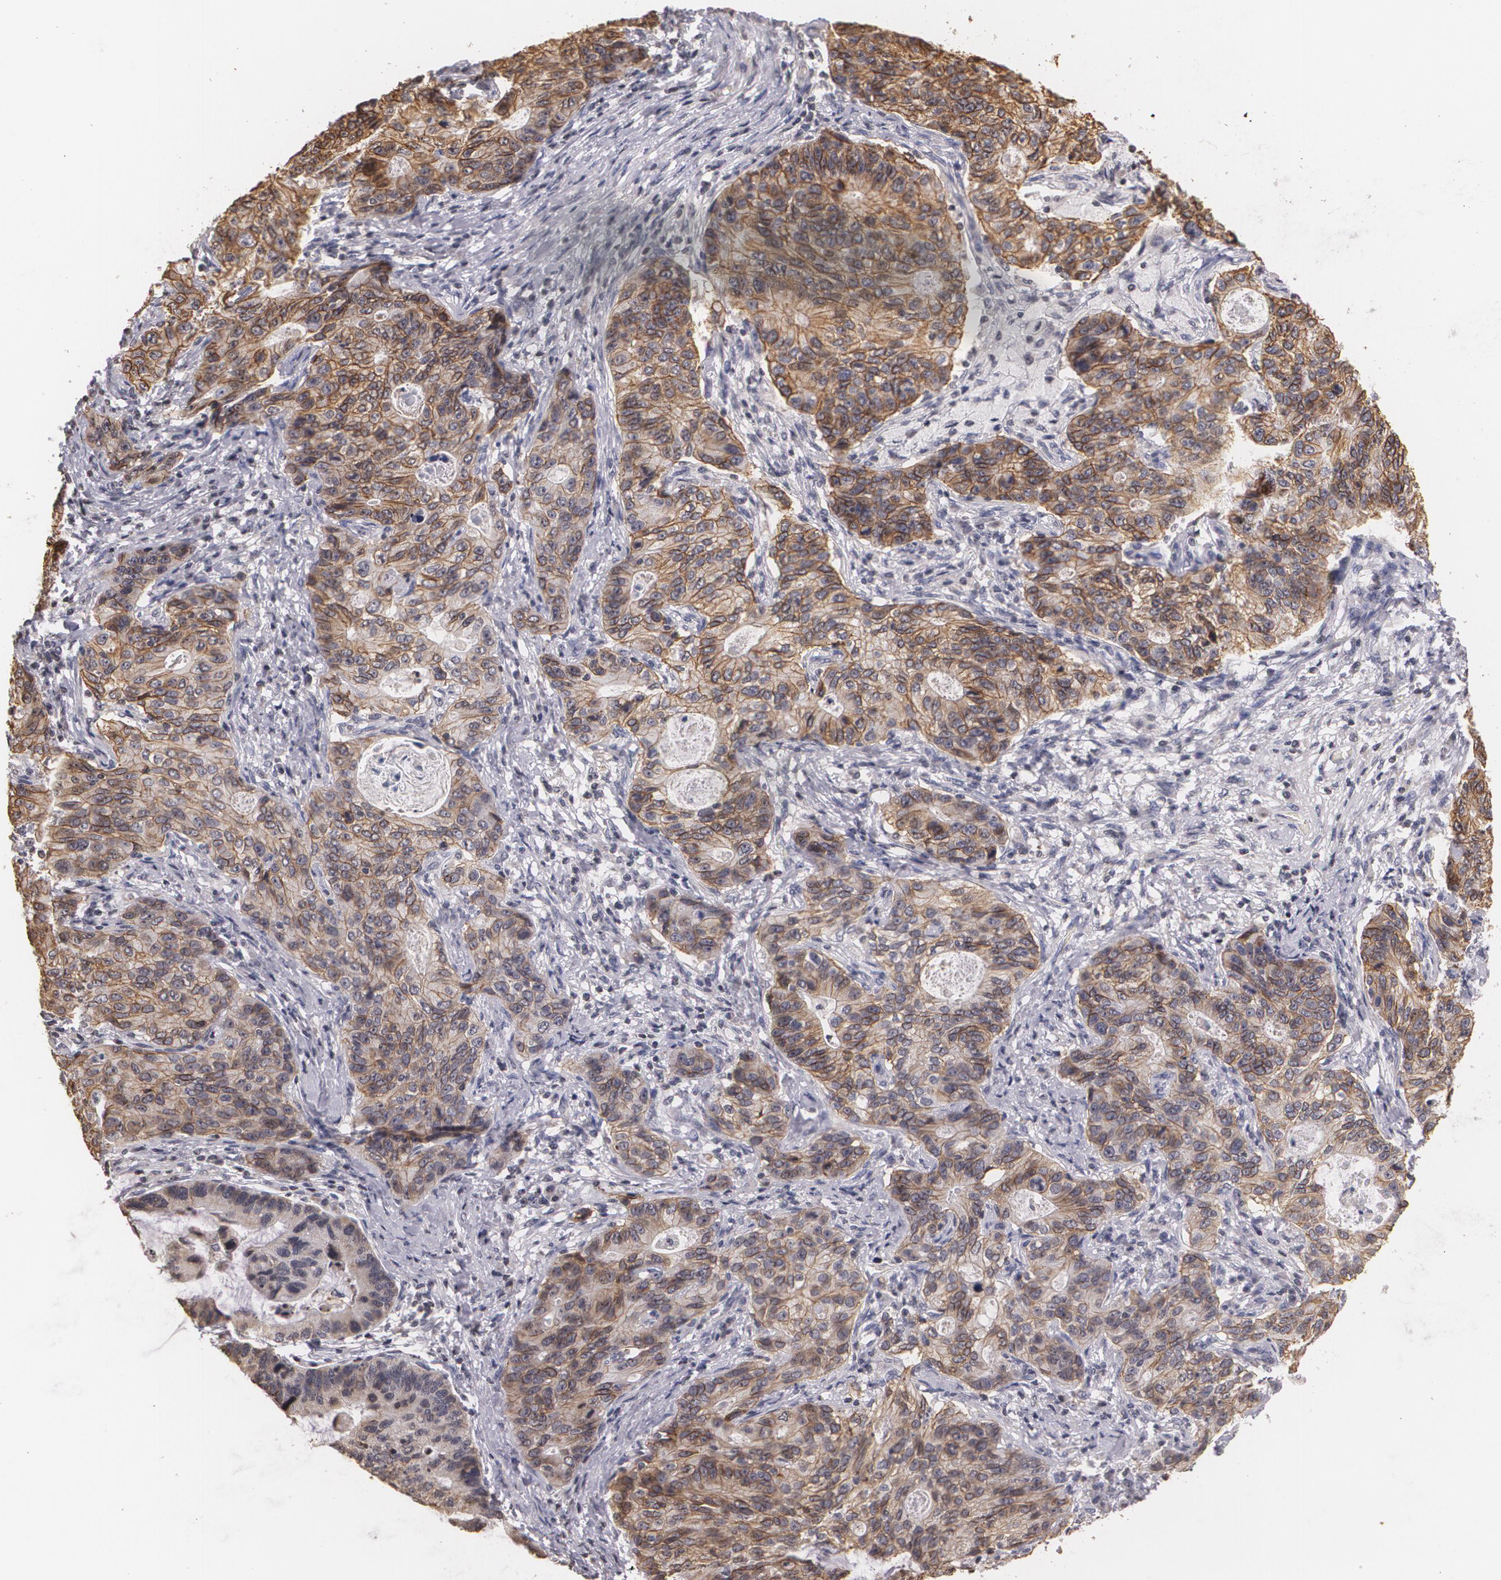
{"staining": {"intensity": "moderate", "quantity": "25%-75%", "location": "cytoplasmic/membranous"}, "tissue": "stomach cancer", "cell_type": "Tumor cells", "image_type": "cancer", "snomed": [{"axis": "morphology", "description": "Adenocarcinoma, NOS"}, {"axis": "topography", "description": "Esophagus"}, {"axis": "topography", "description": "Stomach"}], "caption": "Protein analysis of adenocarcinoma (stomach) tissue reveals moderate cytoplasmic/membranous positivity in approximately 25%-75% of tumor cells. (IHC, brightfield microscopy, high magnification).", "gene": "THRB", "patient": {"sex": "male", "age": 74}}